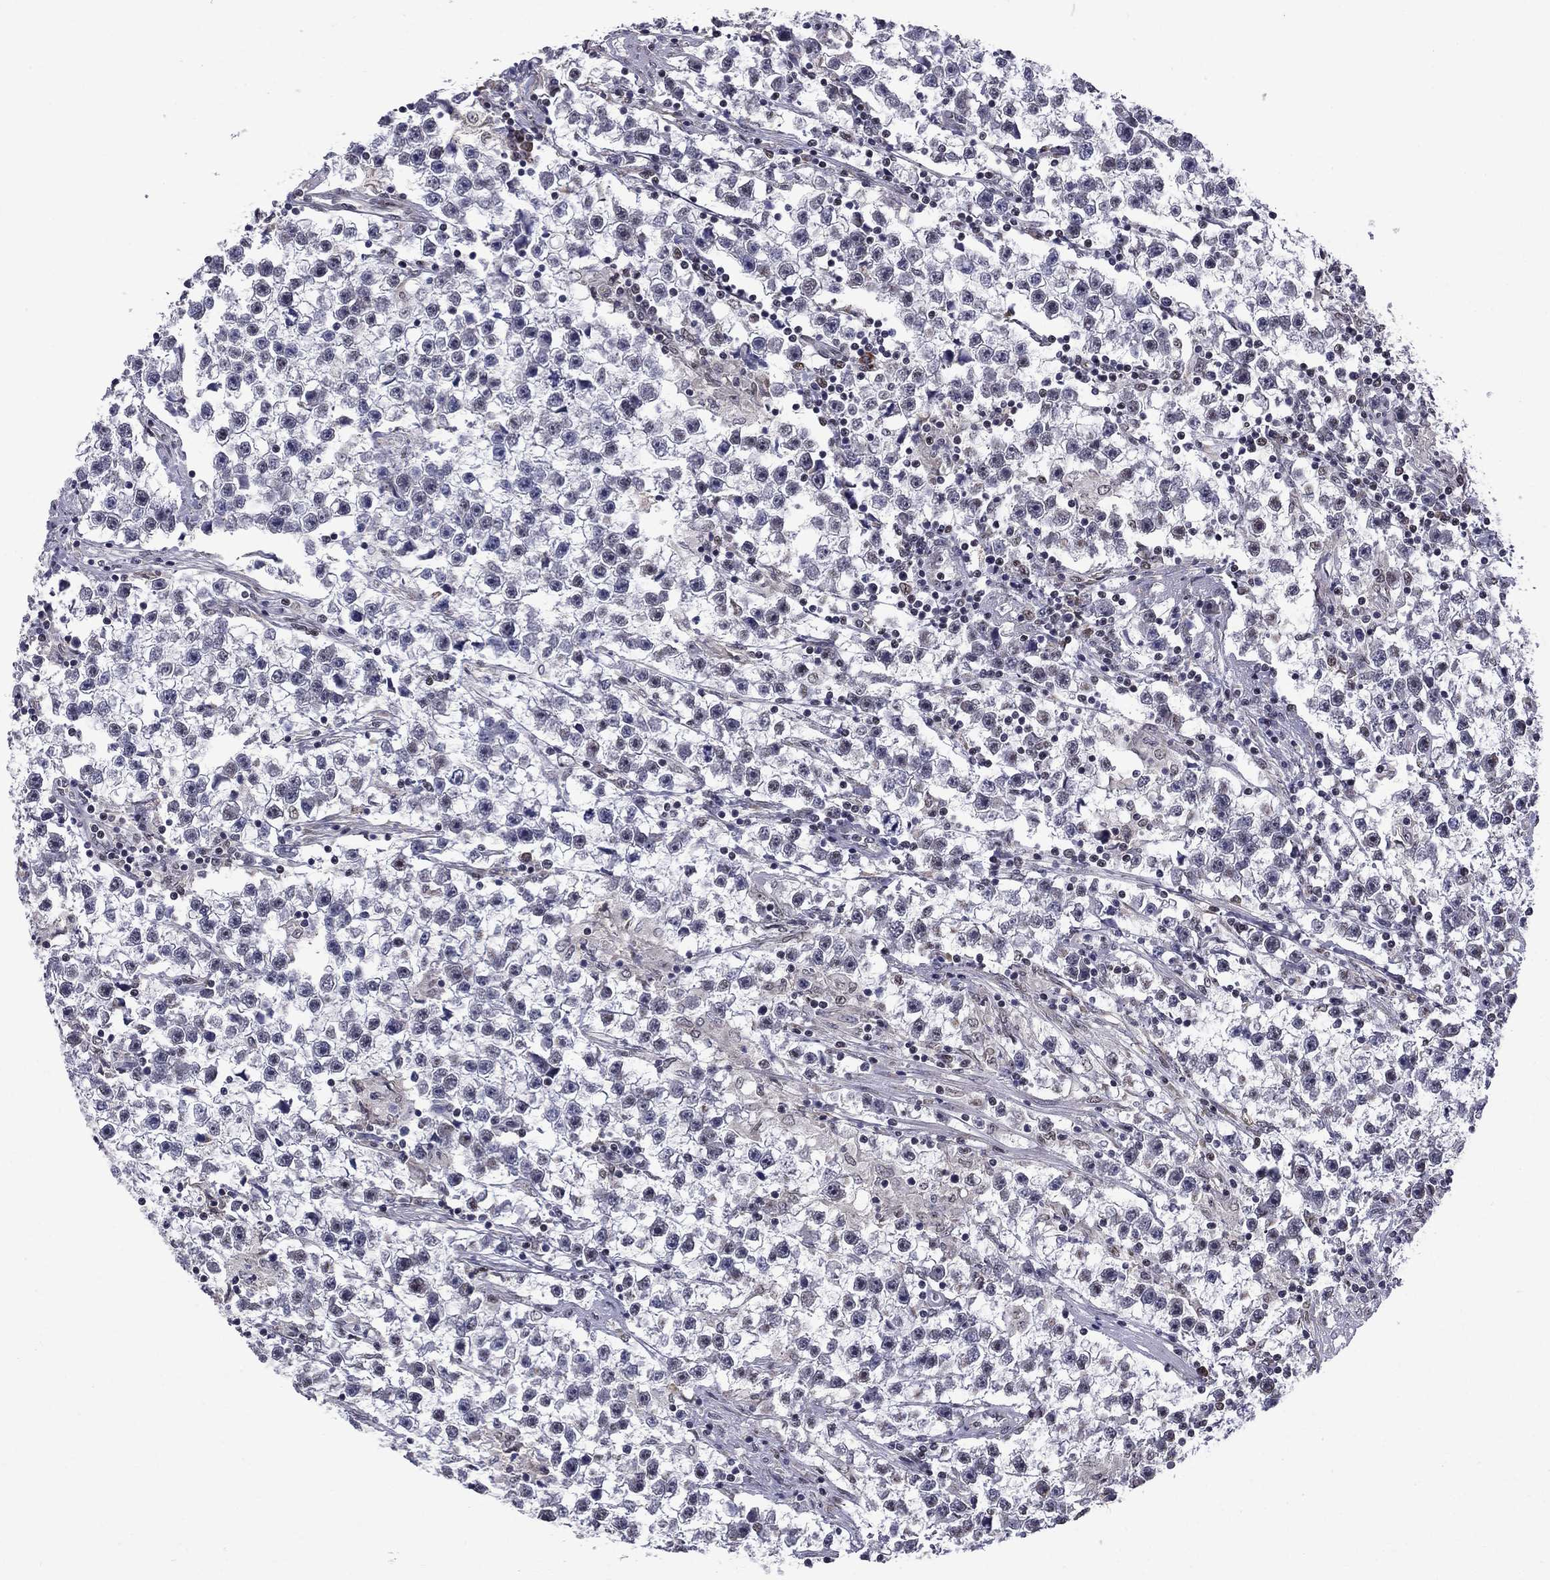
{"staining": {"intensity": "negative", "quantity": "none", "location": "none"}, "tissue": "testis cancer", "cell_type": "Tumor cells", "image_type": "cancer", "snomed": [{"axis": "morphology", "description": "Seminoma, NOS"}, {"axis": "topography", "description": "Testis"}], "caption": "This is an immunohistochemistry (IHC) micrograph of human seminoma (testis). There is no expression in tumor cells.", "gene": "HSPB2", "patient": {"sex": "male", "age": 59}}